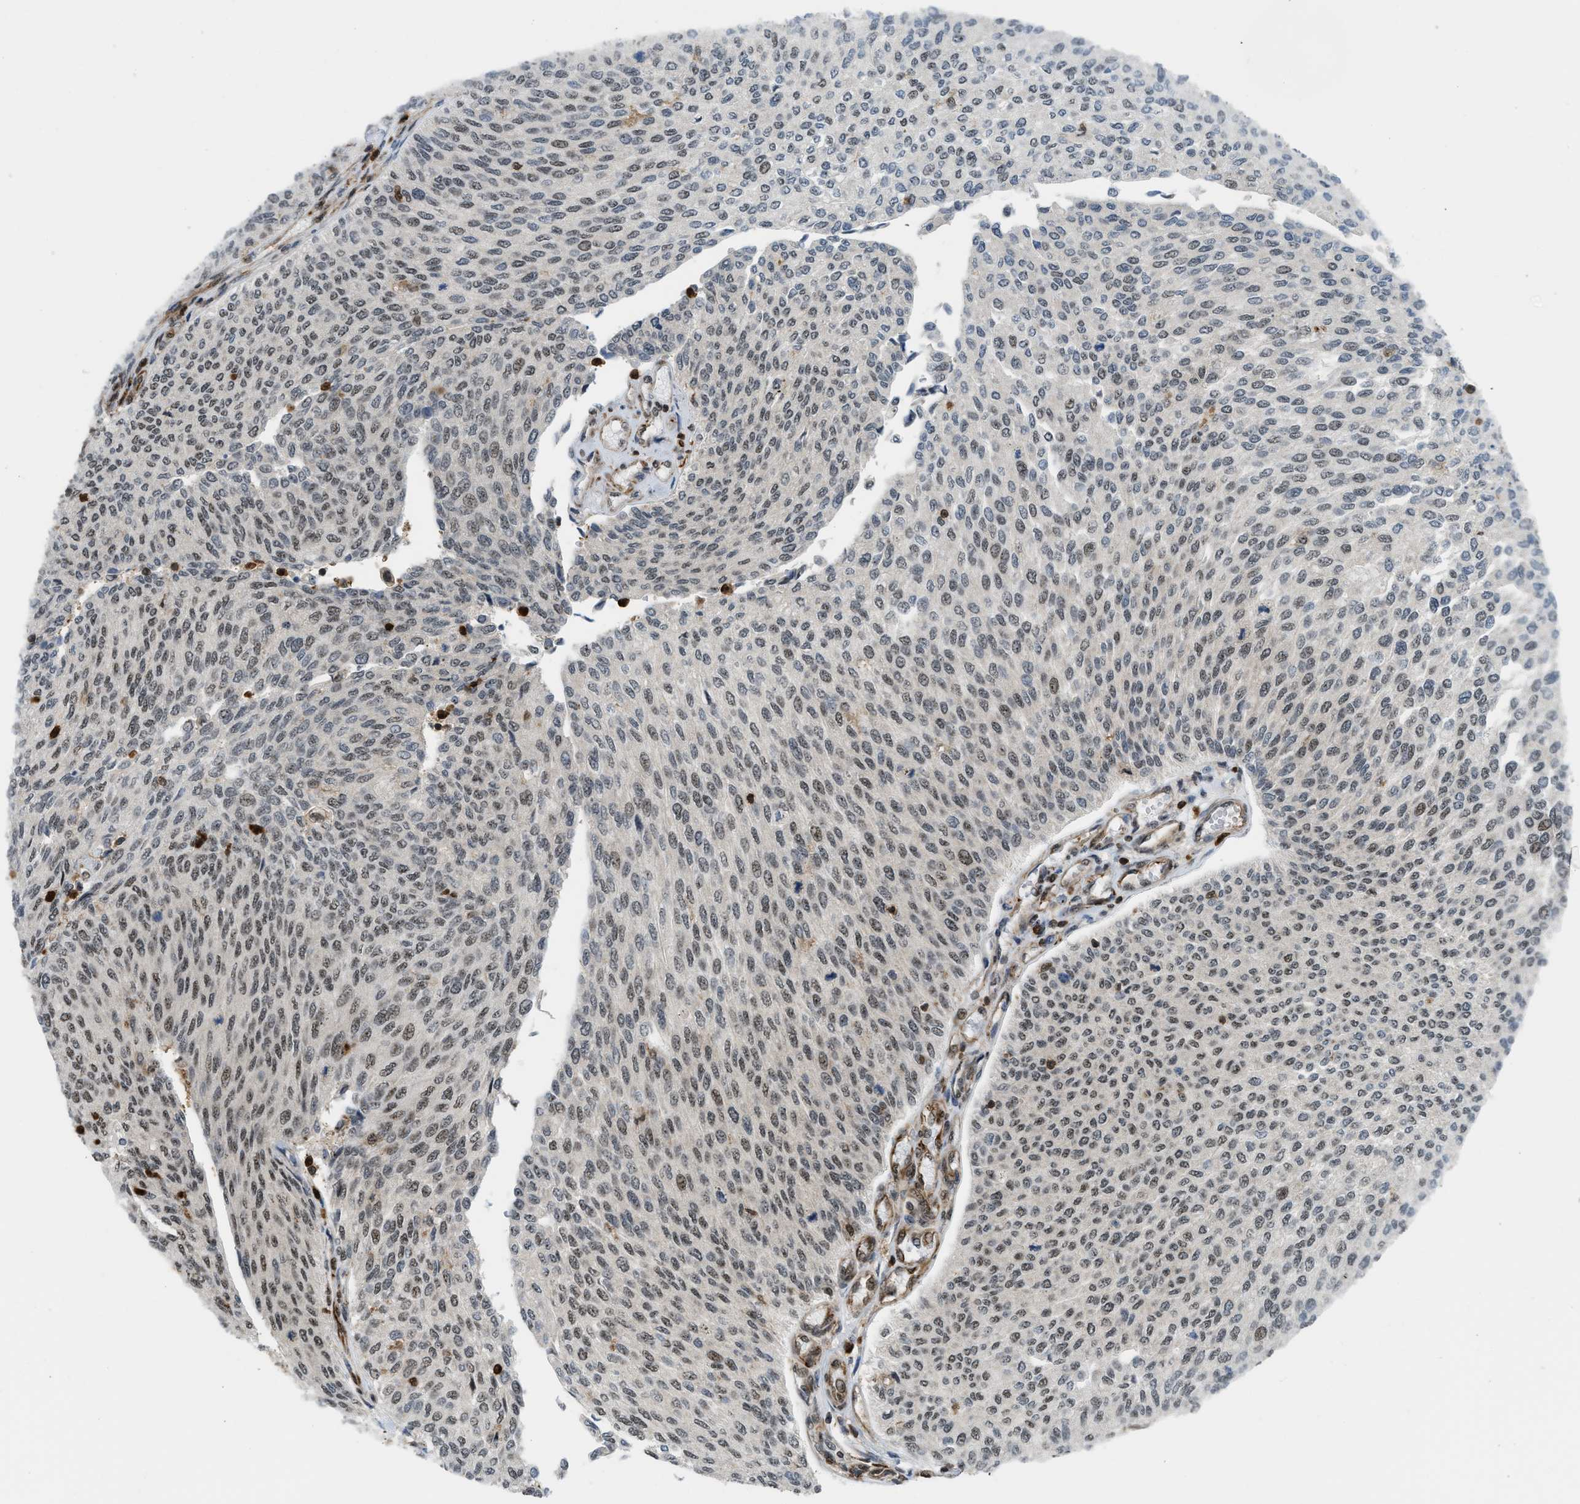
{"staining": {"intensity": "moderate", "quantity": "25%-75%", "location": "nuclear"}, "tissue": "urothelial cancer", "cell_type": "Tumor cells", "image_type": "cancer", "snomed": [{"axis": "morphology", "description": "Urothelial carcinoma, Low grade"}, {"axis": "topography", "description": "Urinary bladder"}], "caption": "Protein positivity by immunohistochemistry (IHC) displays moderate nuclear staining in about 25%-75% of tumor cells in low-grade urothelial carcinoma.", "gene": "E2F1", "patient": {"sex": "female", "age": 79}}